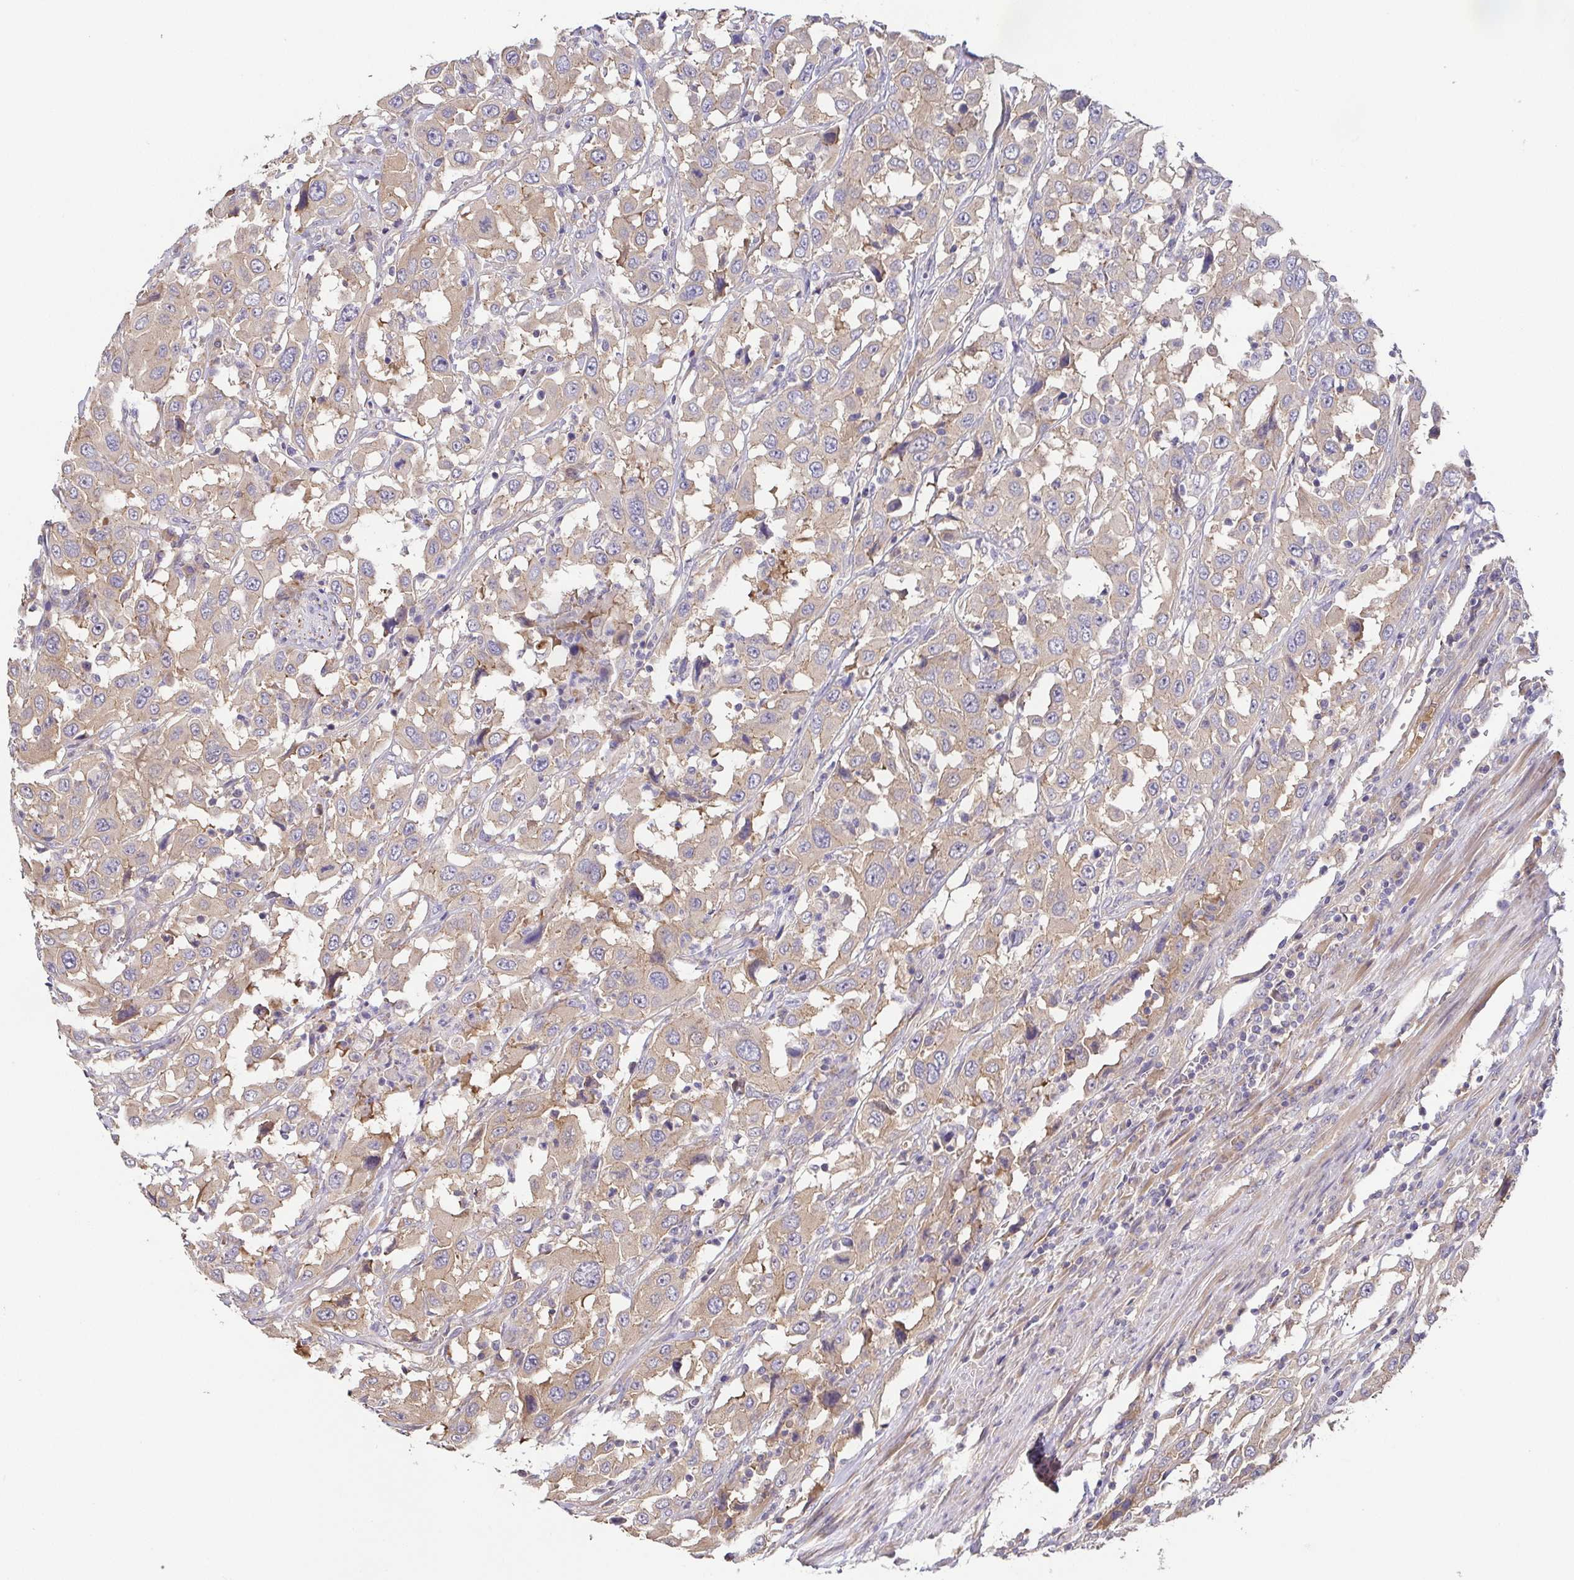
{"staining": {"intensity": "weak", "quantity": ">75%", "location": "cytoplasmic/membranous"}, "tissue": "urothelial cancer", "cell_type": "Tumor cells", "image_type": "cancer", "snomed": [{"axis": "morphology", "description": "Urothelial carcinoma, High grade"}, {"axis": "topography", "description": "Urinary bladder"}], "caption": "This micrograph reveals IHC staining of urothelial cancer, with low weak cytoplasmic/membranous expression in approximately >75% of tumor cells.", "gene": "EIF3D", "patient": {"sex": "male", "age": 61}}